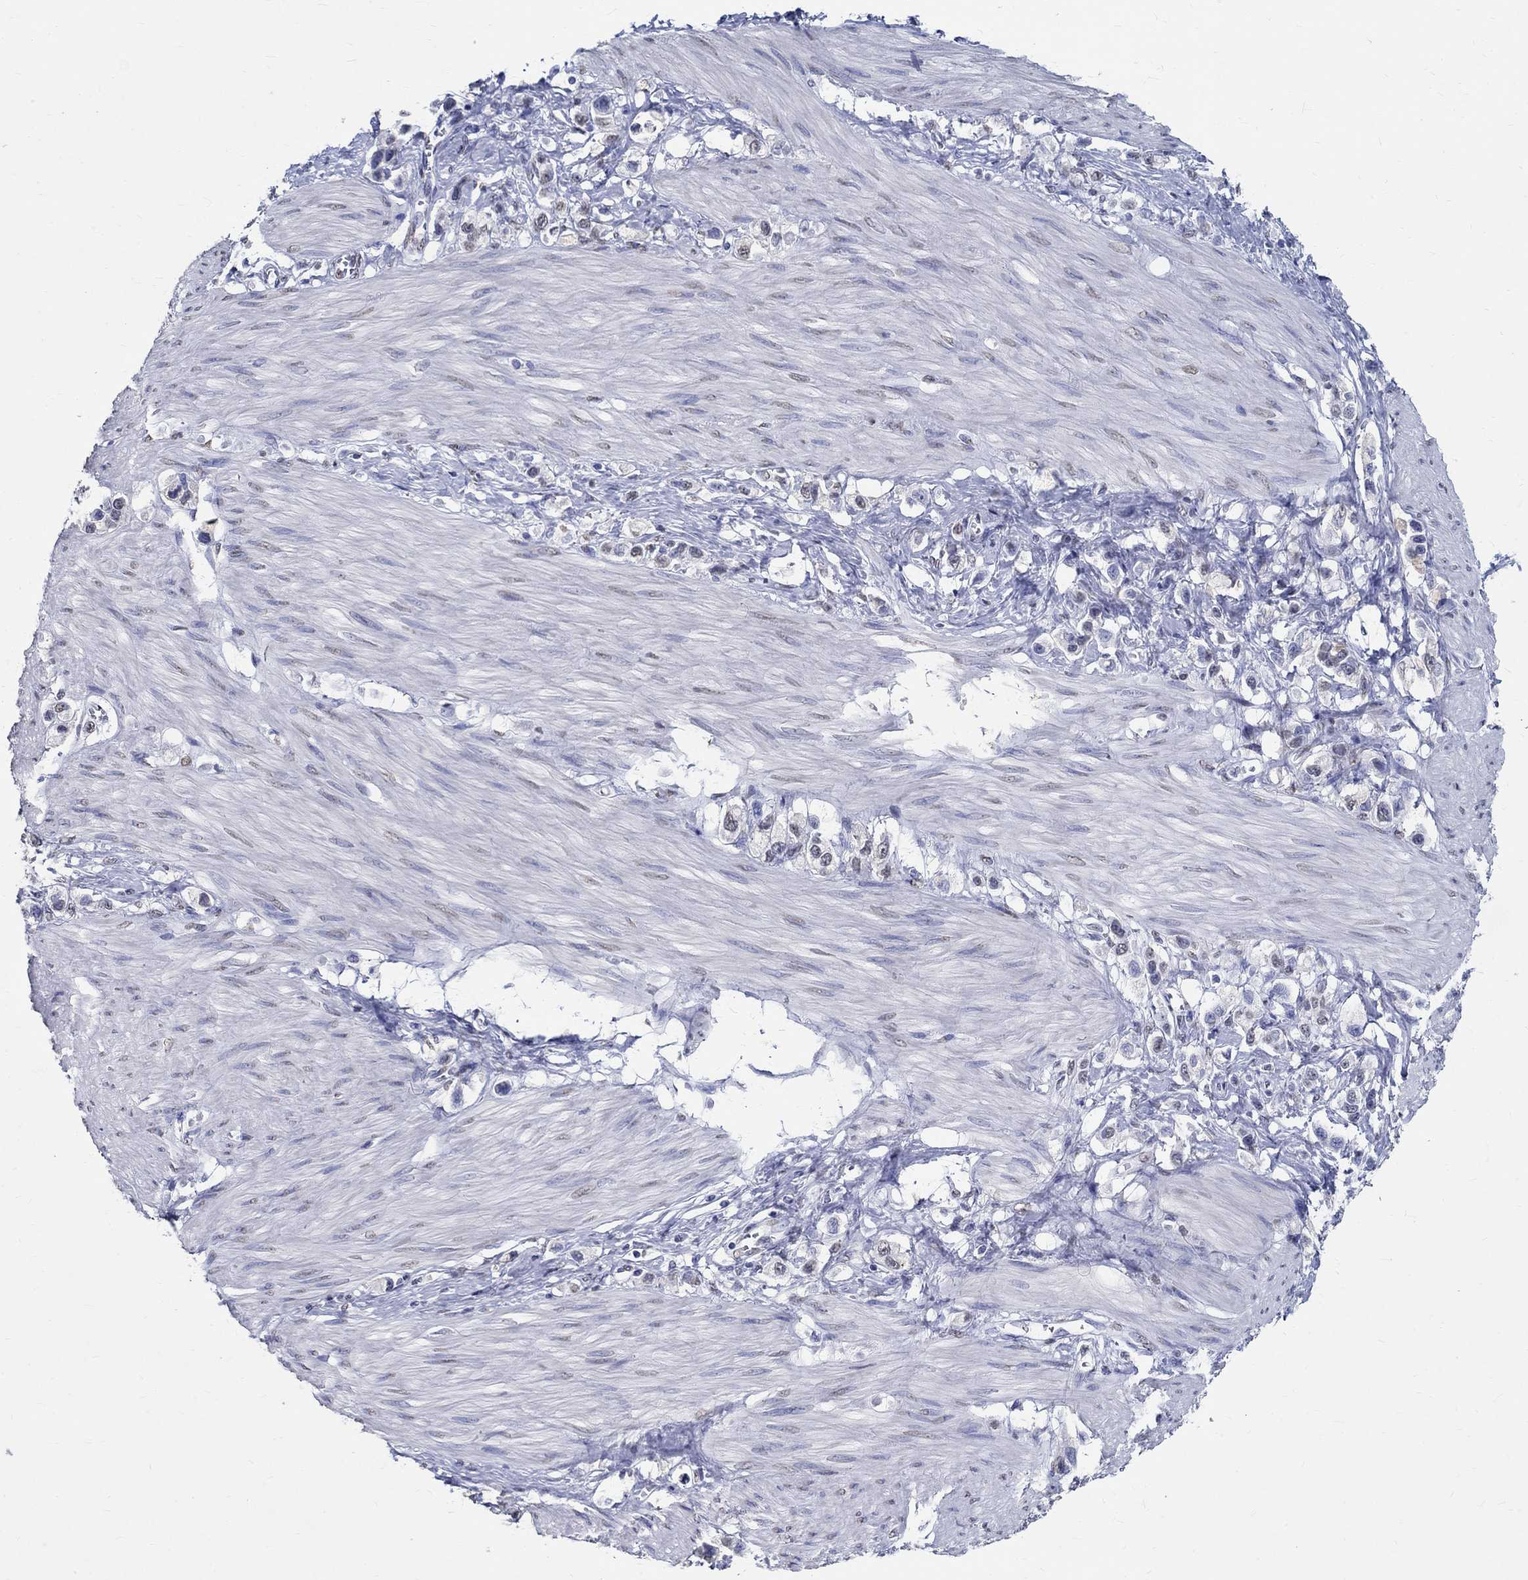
{"staining": {"intensity": "negative", "quantity": "none", "location": "none"}, "tissue": "stomach cancer", "cell_type": "Tumor cells", "image_type": "cancer", "snomed": [{"axis": "morphology", "description": "Normal tissue, NOS"}, {"axis": "morphology", "description": "Adenocarcinoma, NOS"}, {"axis": "morphology", "description": "Adenocarcinoma, High grade"}, {"axis": "topography", "description": "Stomach, upper"}, {"axis": "topography", "description": "Stomach"}], "caption": "Stomach cancer (adenocarcinoma (high-grade)) was stained to show a protein in brown. There is no significant staining in tumor cells.", "gene": "TSPAN16", "patient": {"sex": "female", "age": 65}}